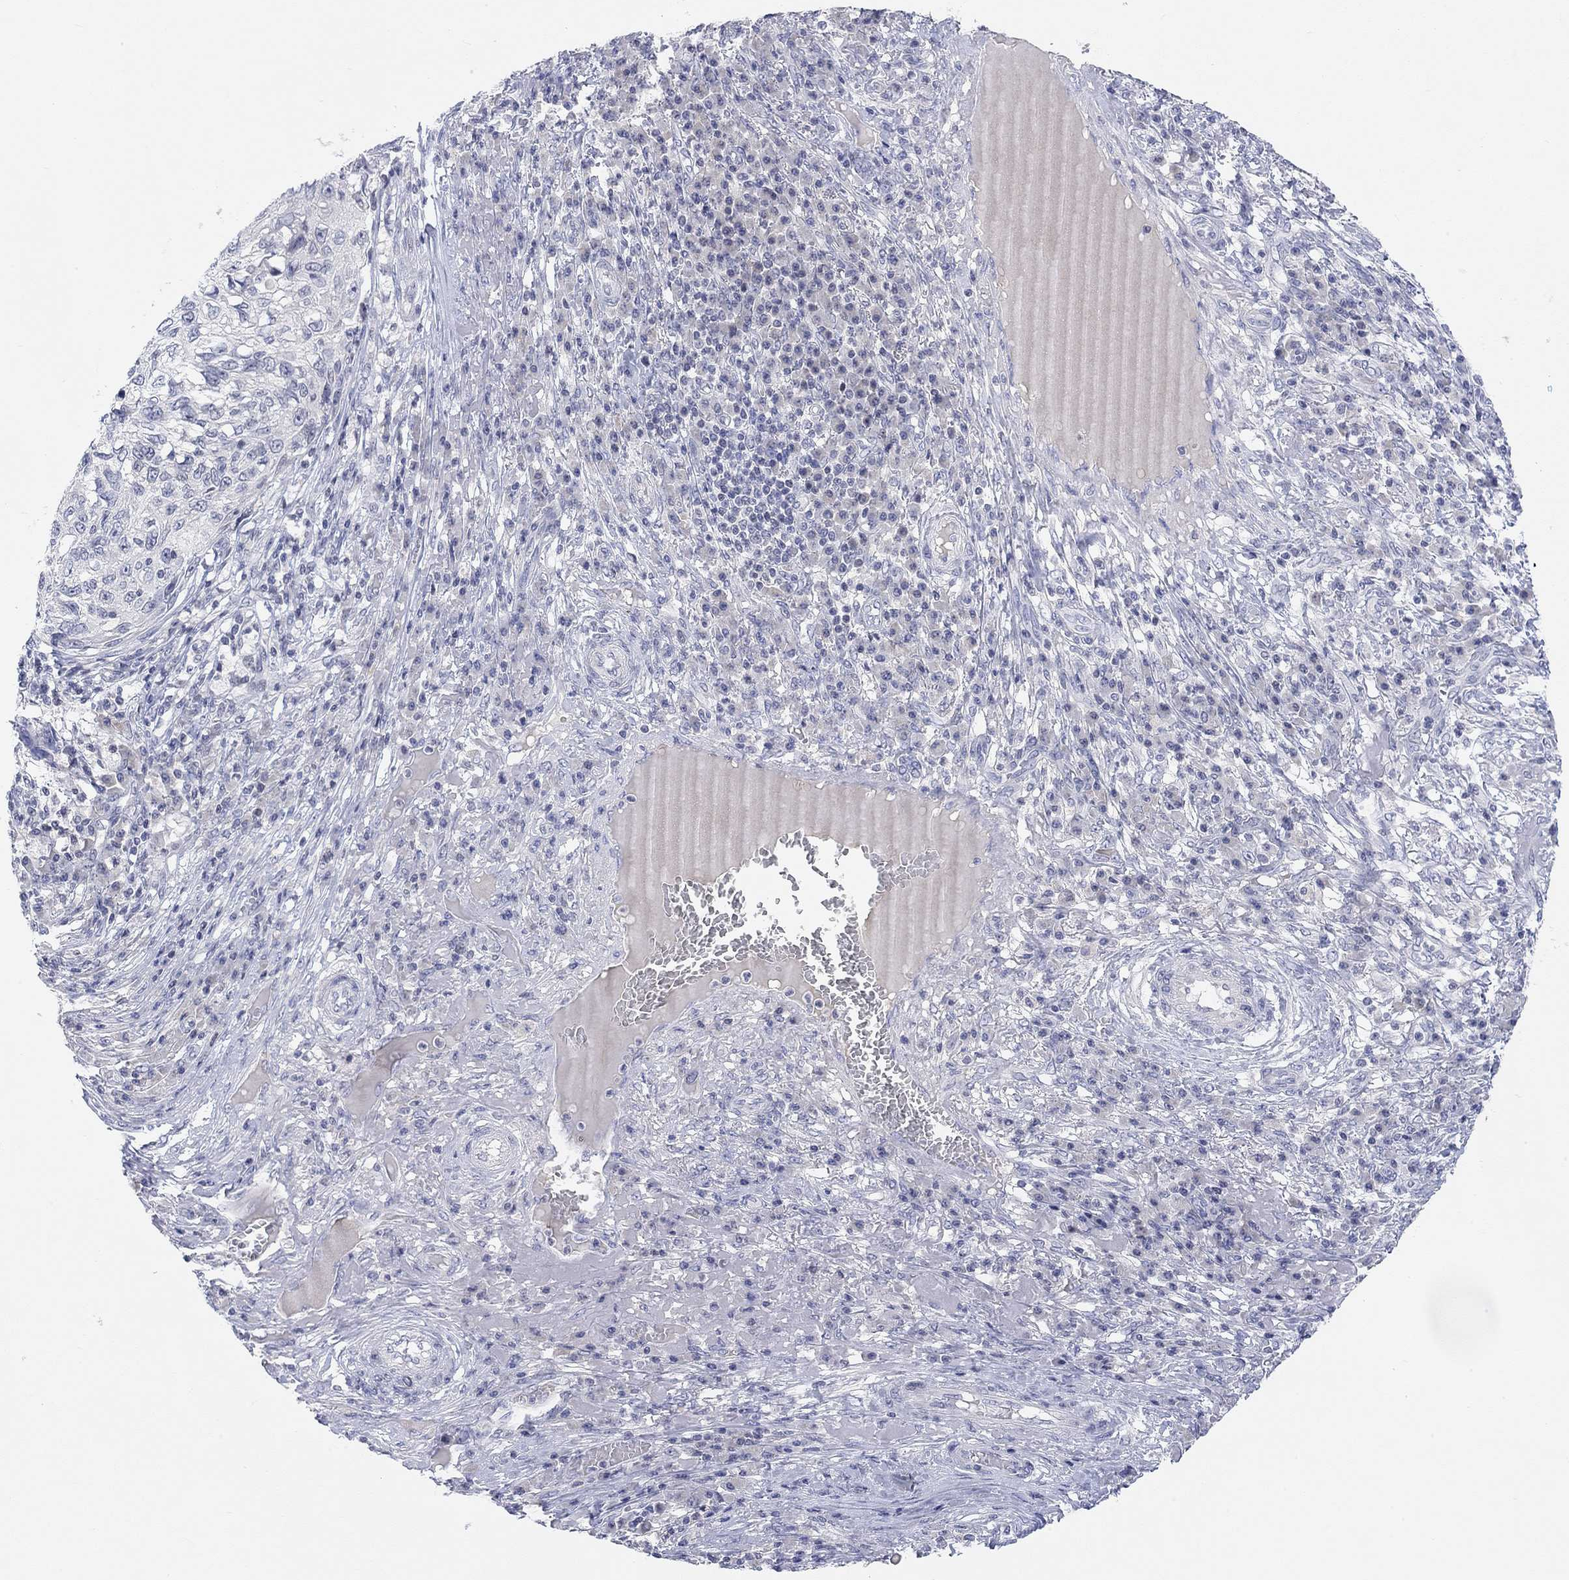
{"staining": {"intensity": "negative", "quantity": "none", "location": "none"}, "tissue": "skin cancer", "cell_type": "Tumor cells", "image_type": "cancer", "snomed": [{"axis": "morphology", "description": "Squamous cell carcinoma, NOS"}, {"axis": "topography", "description": "Skin"}], "caption": "This is a histopathology image of immunohistochemistry staining of squamous cell carcinoma (skin), which shows no expression in tumor cells.", "gene": "ATP6V1E2", "patient": {"sex": "male", "age": 92}}